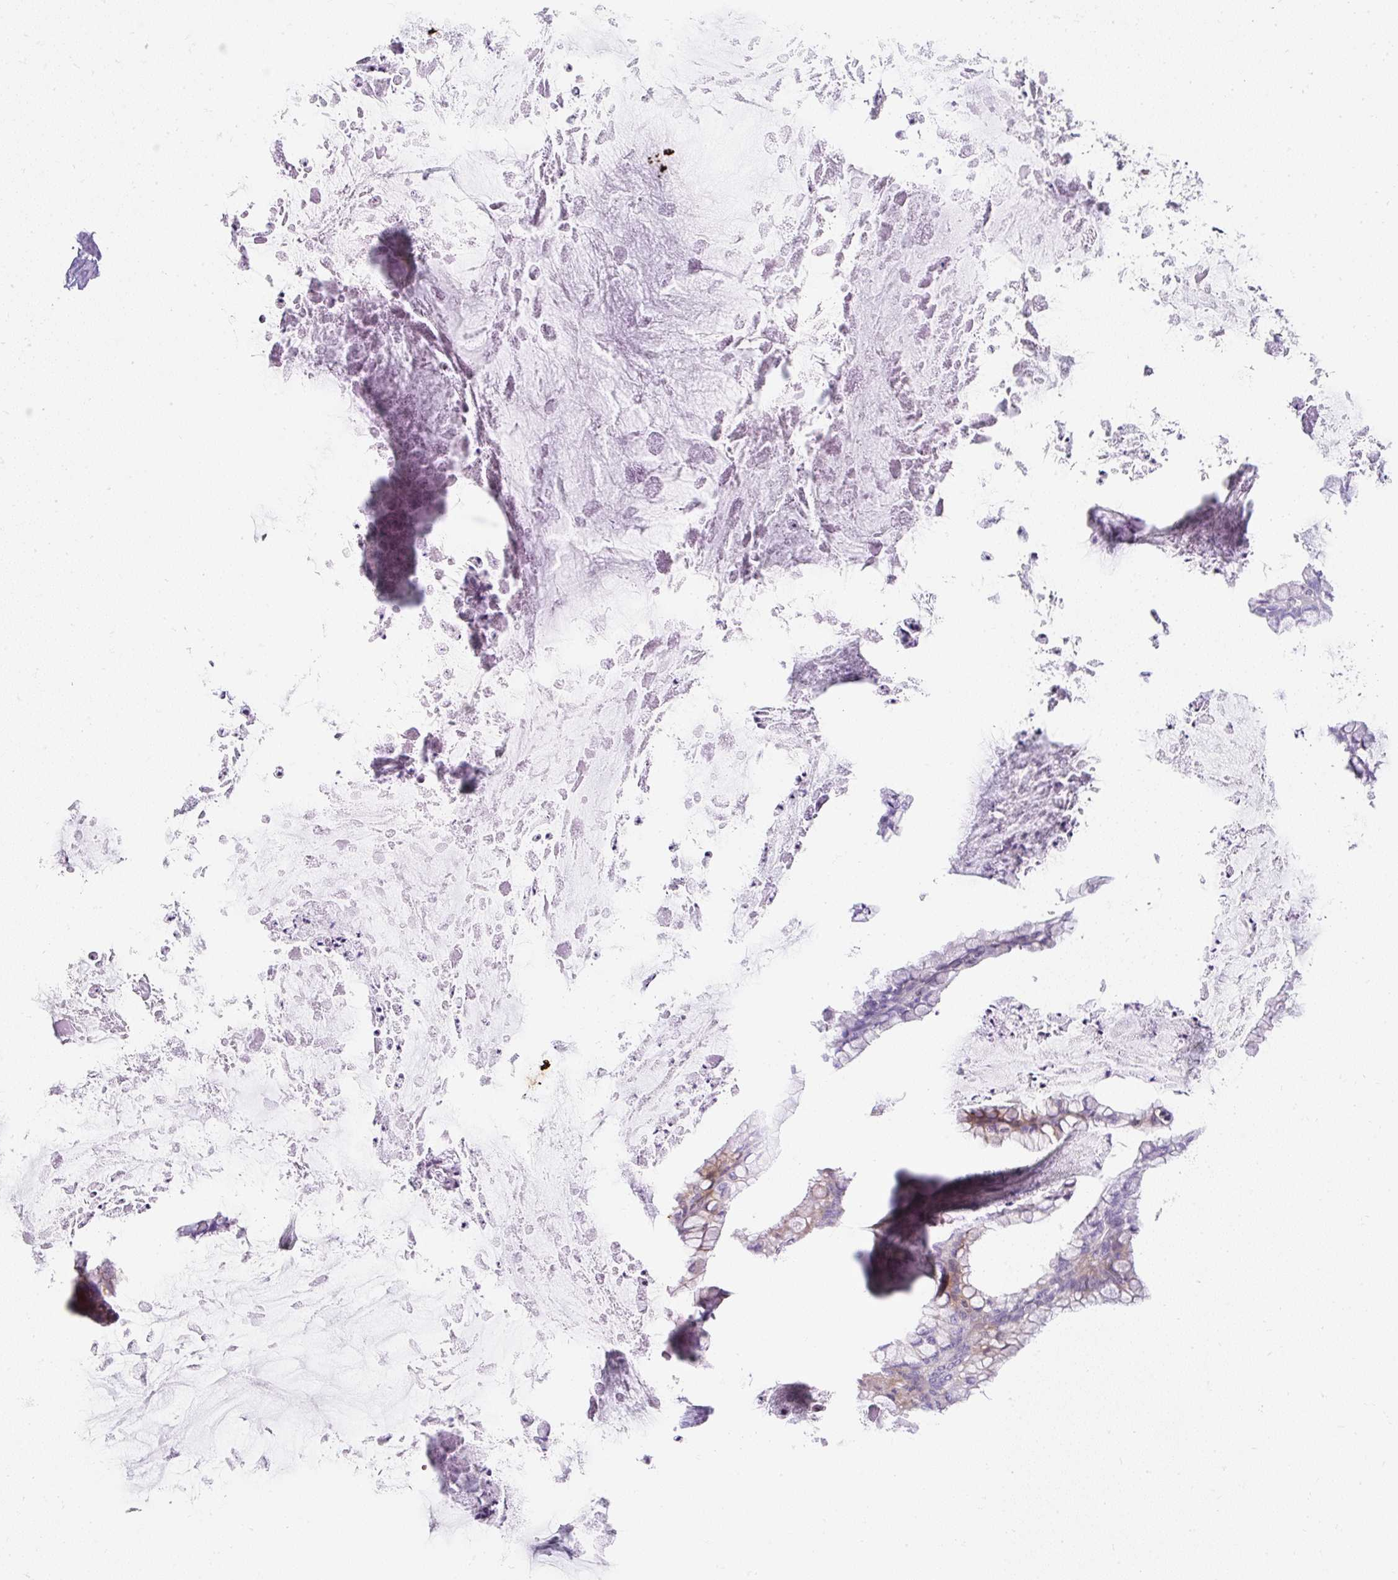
{"staining": {"intensity": "moderate", "quantity": "25%-75%", "location": "cytoplasmic/membranous"}, "tissue": "ovarian cancer", "cell_type": "Tumor cells", "image_type": "cancer", "snomed": [{"axis": "morphology", "description": "Cystadenocarcinoma, mucinous, NOS"}, {"axis": "topography", "description": "Ovary"}], "caption": "Mucinous cystadenocarcinoma (ovarian) was stained to show a protein in brown. There is medium levels of moderate cytoplasmic/membranous staining in approximately 25%-75% of tumor cells.", "gene": "DTX4", "patient": {"sex": "female", "age": 35}}